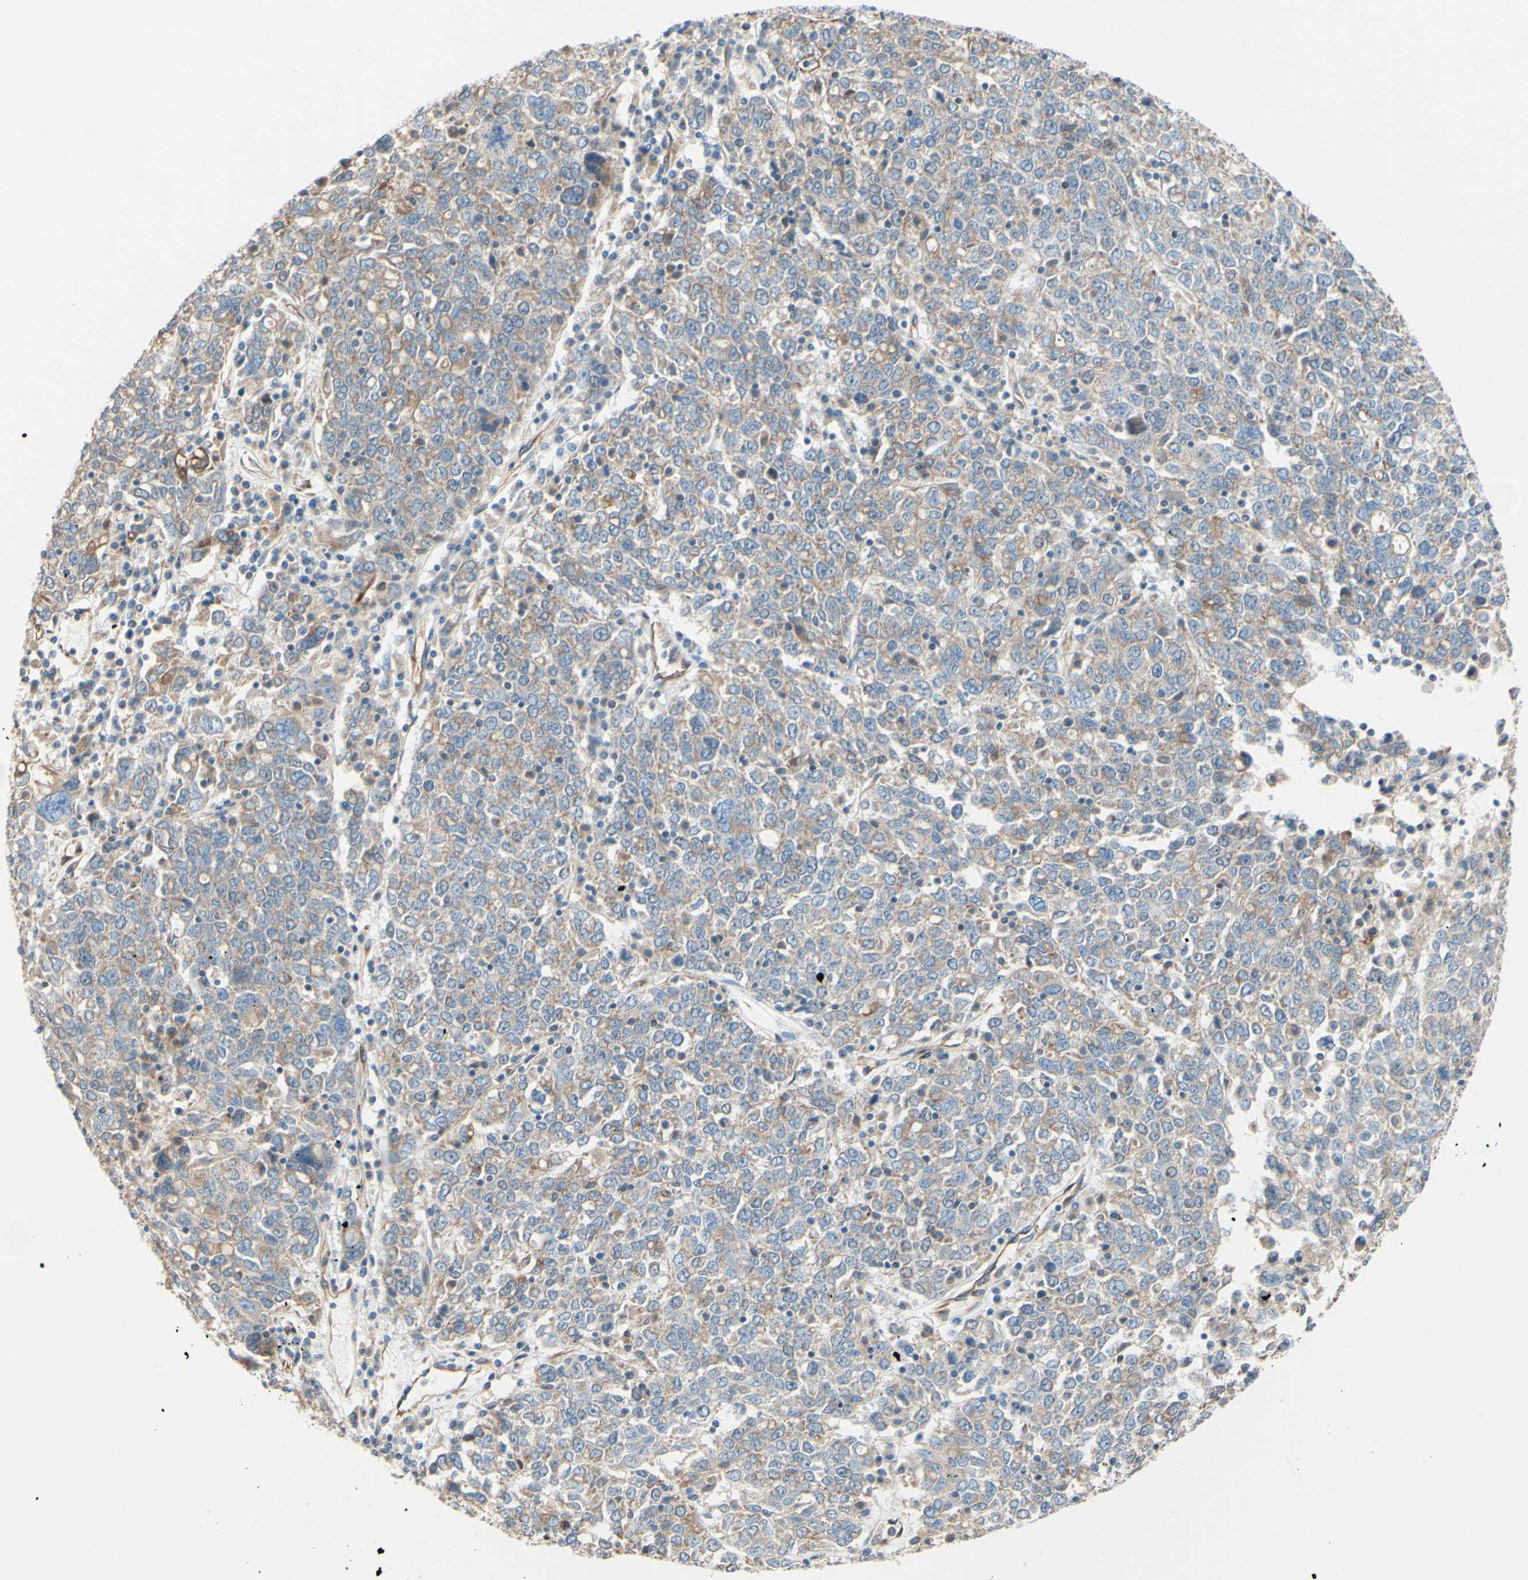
{"staining": {"intensity": "weak", "quantity": ">75%", "location": "cytoplasmic/membranous"}, "tissue": "ovarian cancer", "cell_type": "Tumor cells", "image_type": "cancer", "snomed": [{"axis": "morphology", "description": "Carcinoma, endometroid"}, {"axis": "topography", "description": "Ovary"}], "caption": "Protein expression by immunohistochemistry (IHC) displays weak cytoplasmic/membranous expression in approximately >75% of tumor cells in ovarian cancer. Nuclei are stained in blue.", "gene": "ENDOD1", "patient": {"sex": "female", "age": 62}}